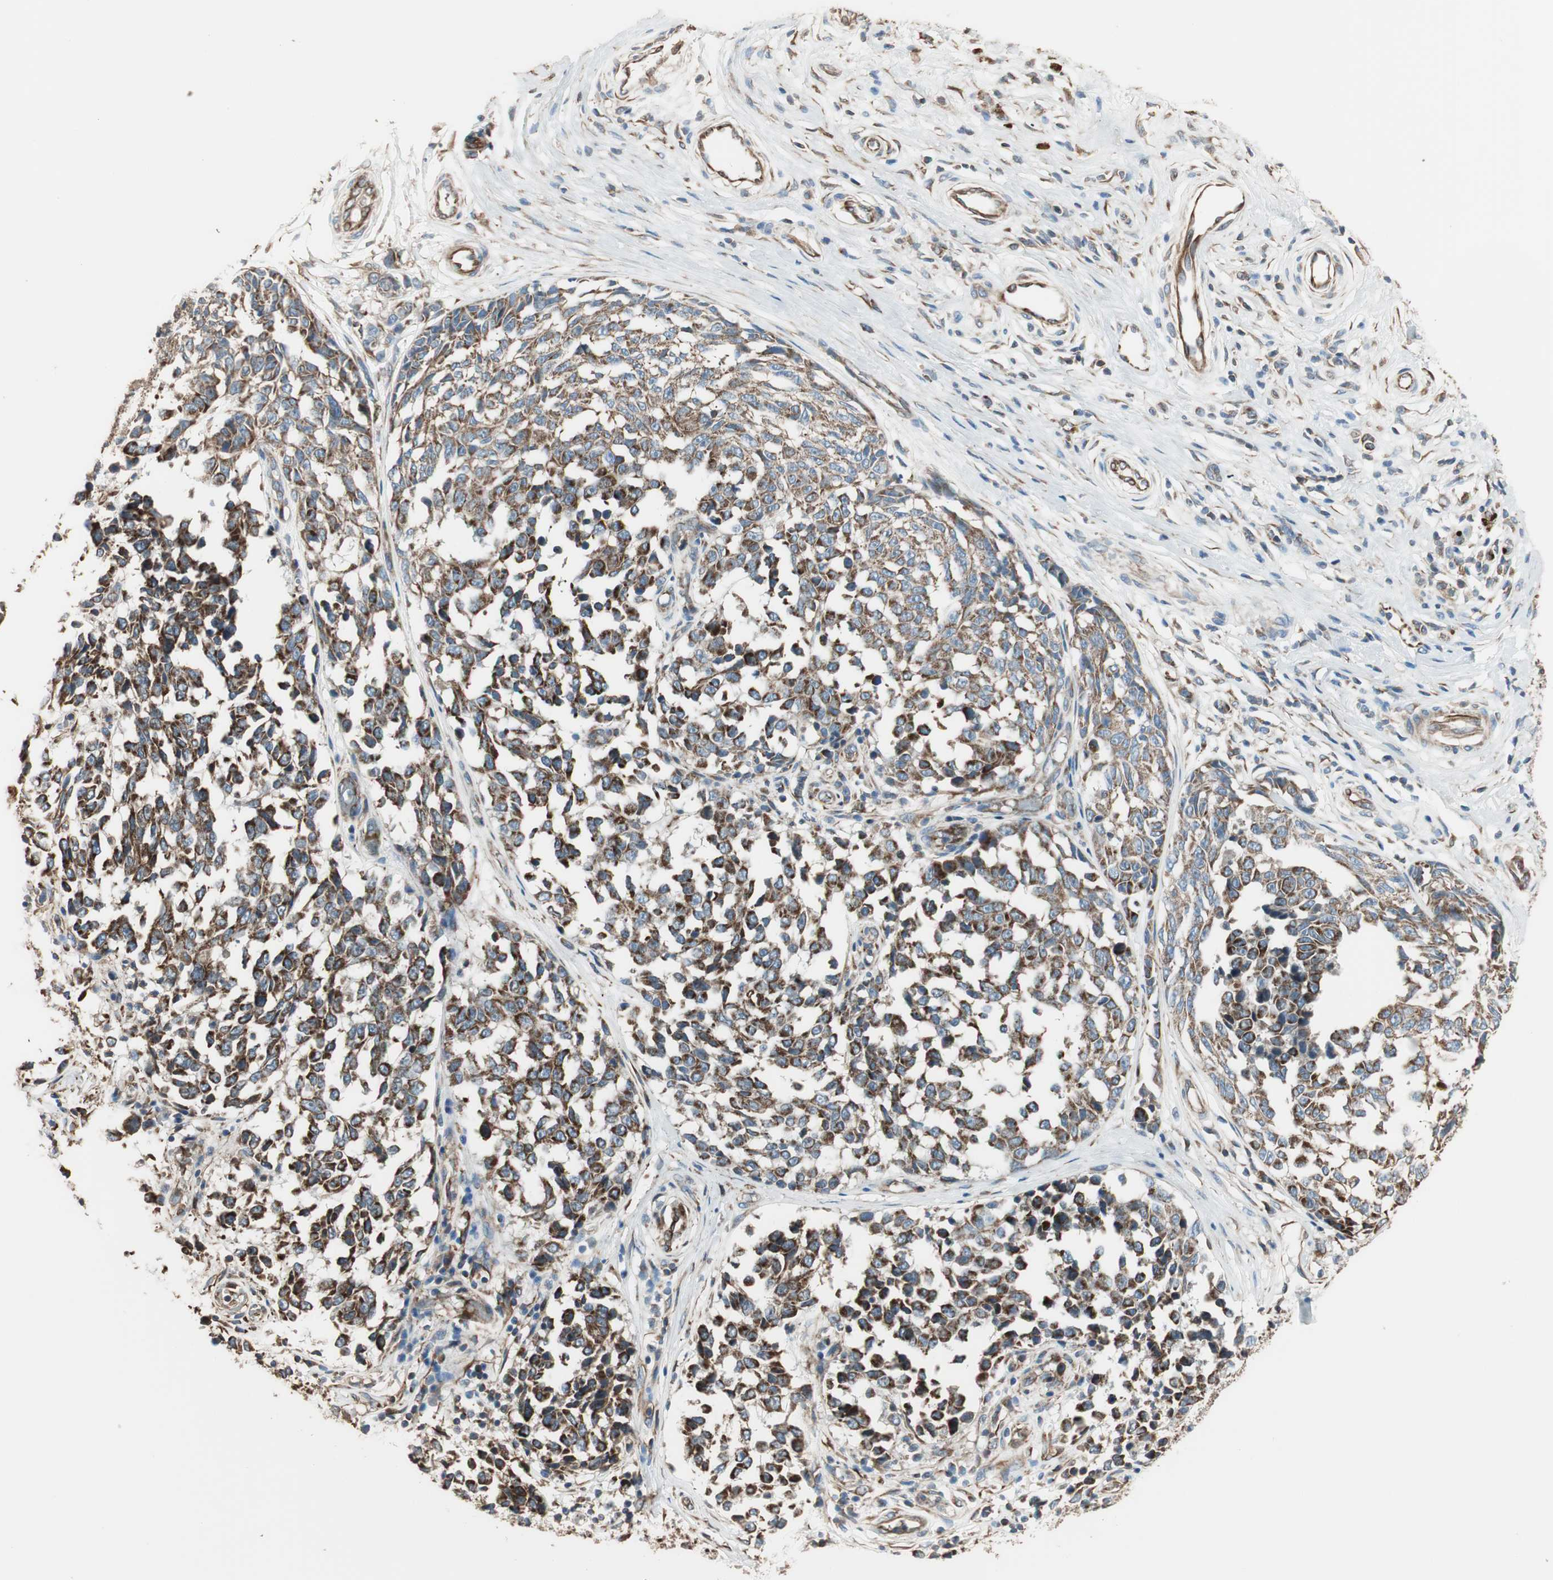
{"staining": {"intensity": "moderate", "quantity": ">75%", "location": "cytoplasmic/membranous"}, "tissue": "melanoma", "cell_type": "Tumor cells", "image_type": "cancer", "snomed": [{"axis": "morphology", "description": "Malignant melanoma, NOS"}, {"axis": "topography", "description": "Skin"}], "caption": "Immunohistochemical staining of malignant melanoma exhibits medium levels of moderate cytoplasmic/membranous expression in about >75% of tumor cells.", "gene": "SRCIN1", "patient": {"sex": "female", "age": 64}}